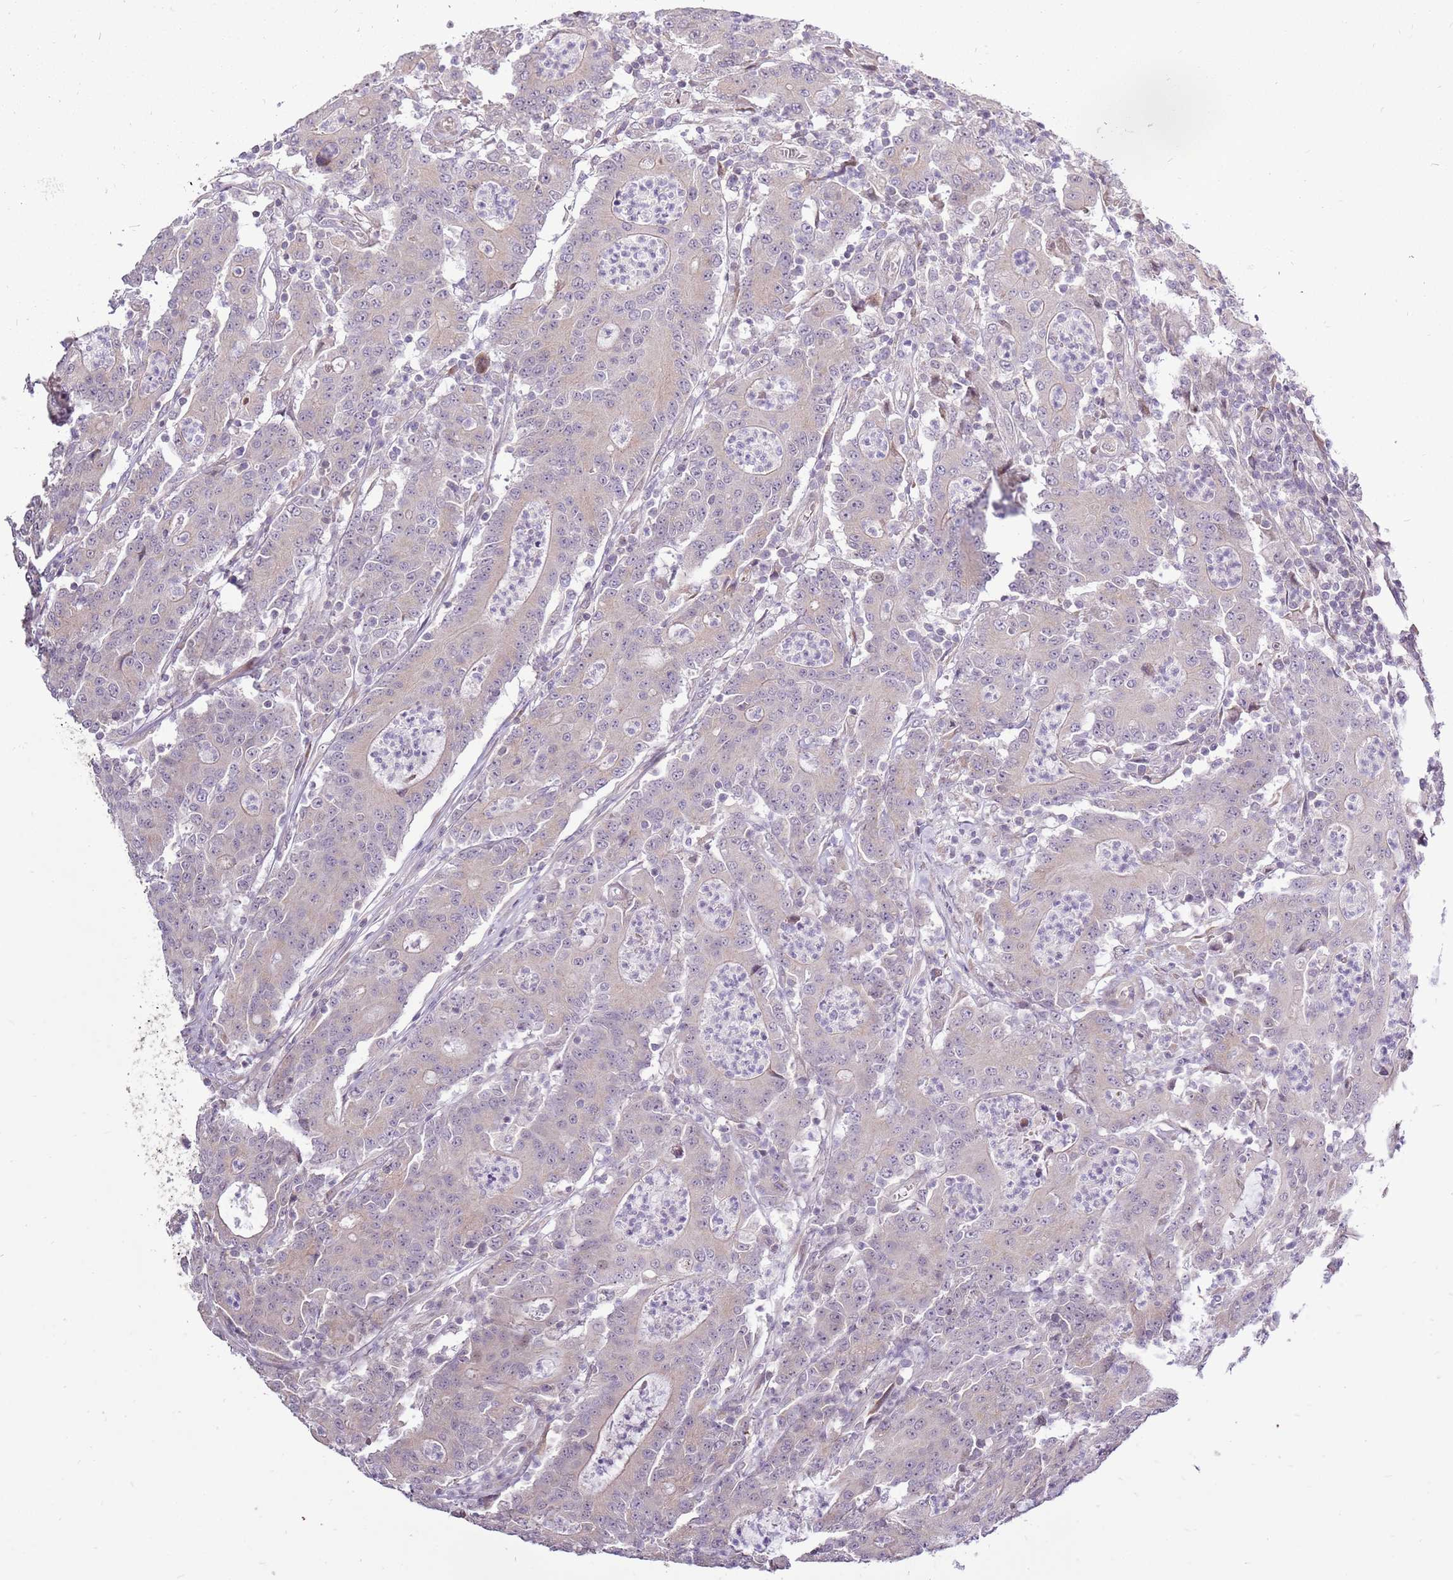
{"staining": {"intensity": "negative", "quantity": "none", "location": "none"}, "tissue": "colorectal cancer", "cell_type": "Tumor cells", "image_type": "cancer", "snomed": [{"axis": "morphology", "description": "Adenocarcinoma, NOS"}, {"axis": "topography", "description": "Colon"}], "caption": "IHC photomicrograph of colorectal cancer stained for a protein (brown), which shows no expression in tumor cells.", "gene": "UGGT2", "patient": {"sex": "male", "age": 83}}